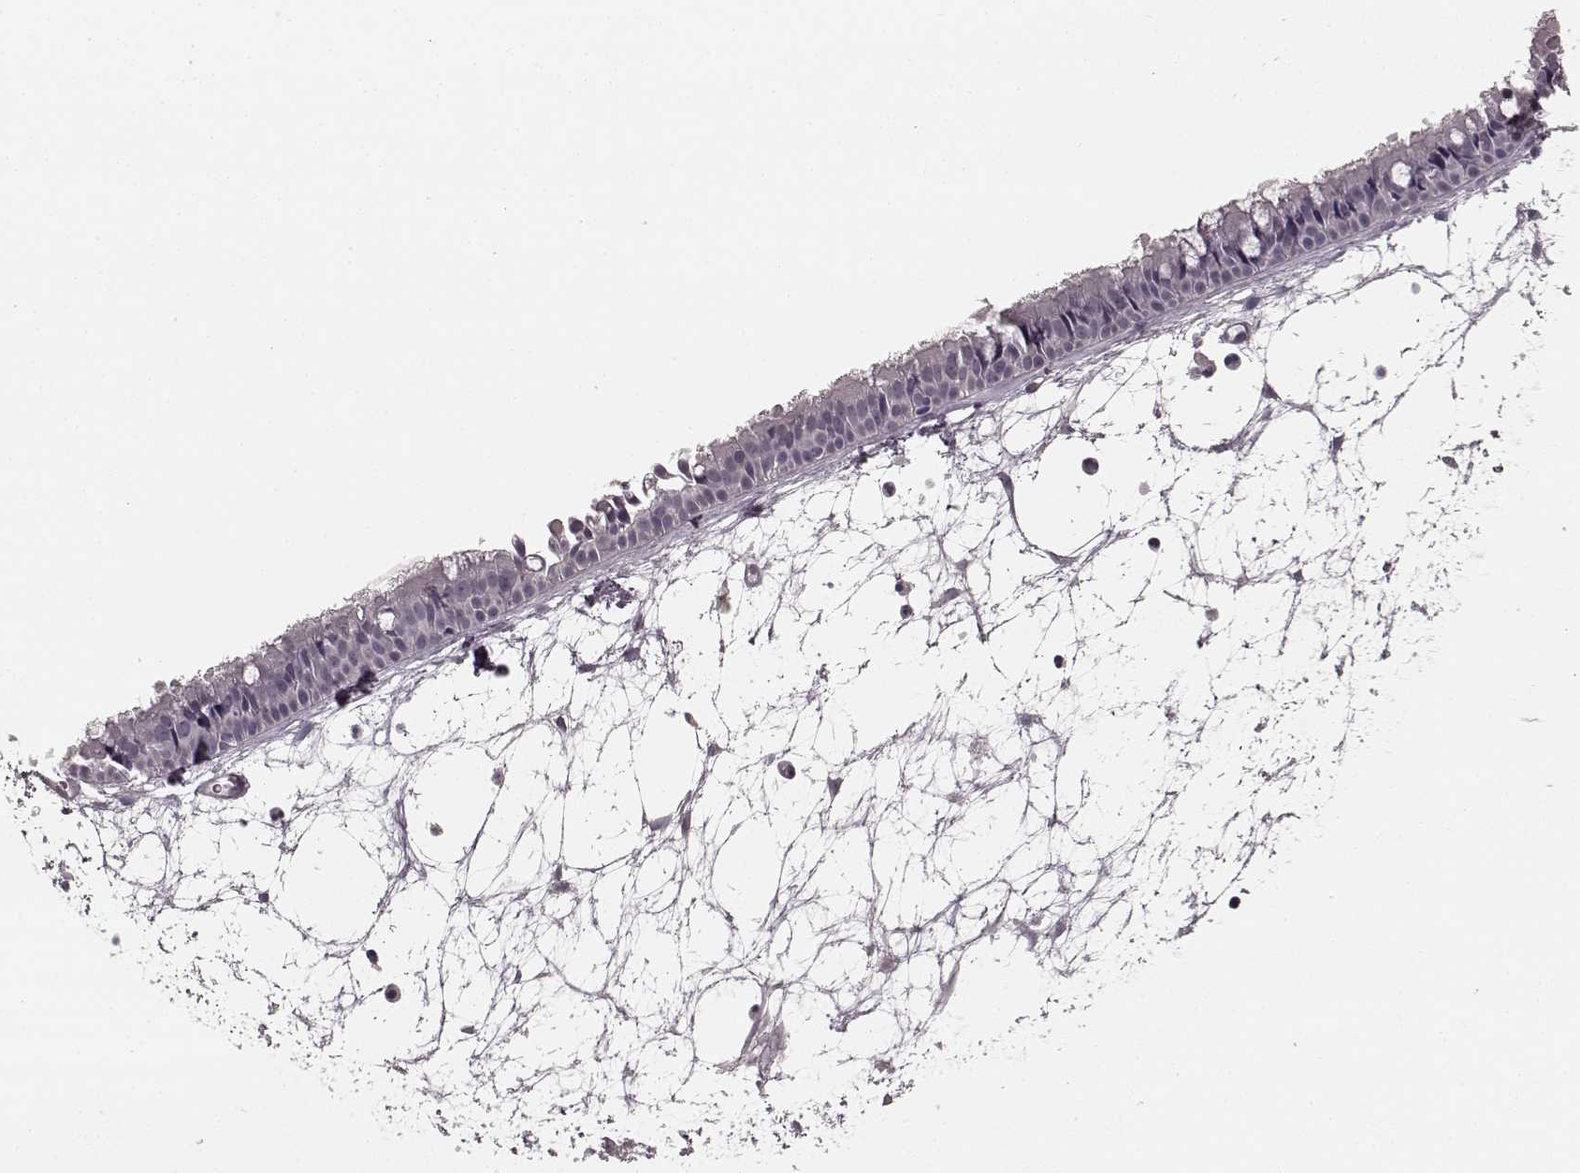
{"staining": {"intensity": "negative", "quantity": "none", "location": "none"}, "tissue": "nasopharynx", "cell_type": "Respiratory epithelial cells", "image_type": "normal", "snomed": [{"axis": "morphology", "description": "Normal tissue, NOS"}, {"axis": "topography", "description": "Nasopharynx"}], "caption": "Immunohistochemical staining of normal nasopharynx reveals no significant positivity in respiratory epithelial cells.", "gene": "PRKCE", "patient": {"sex": "male", "age": 31}}